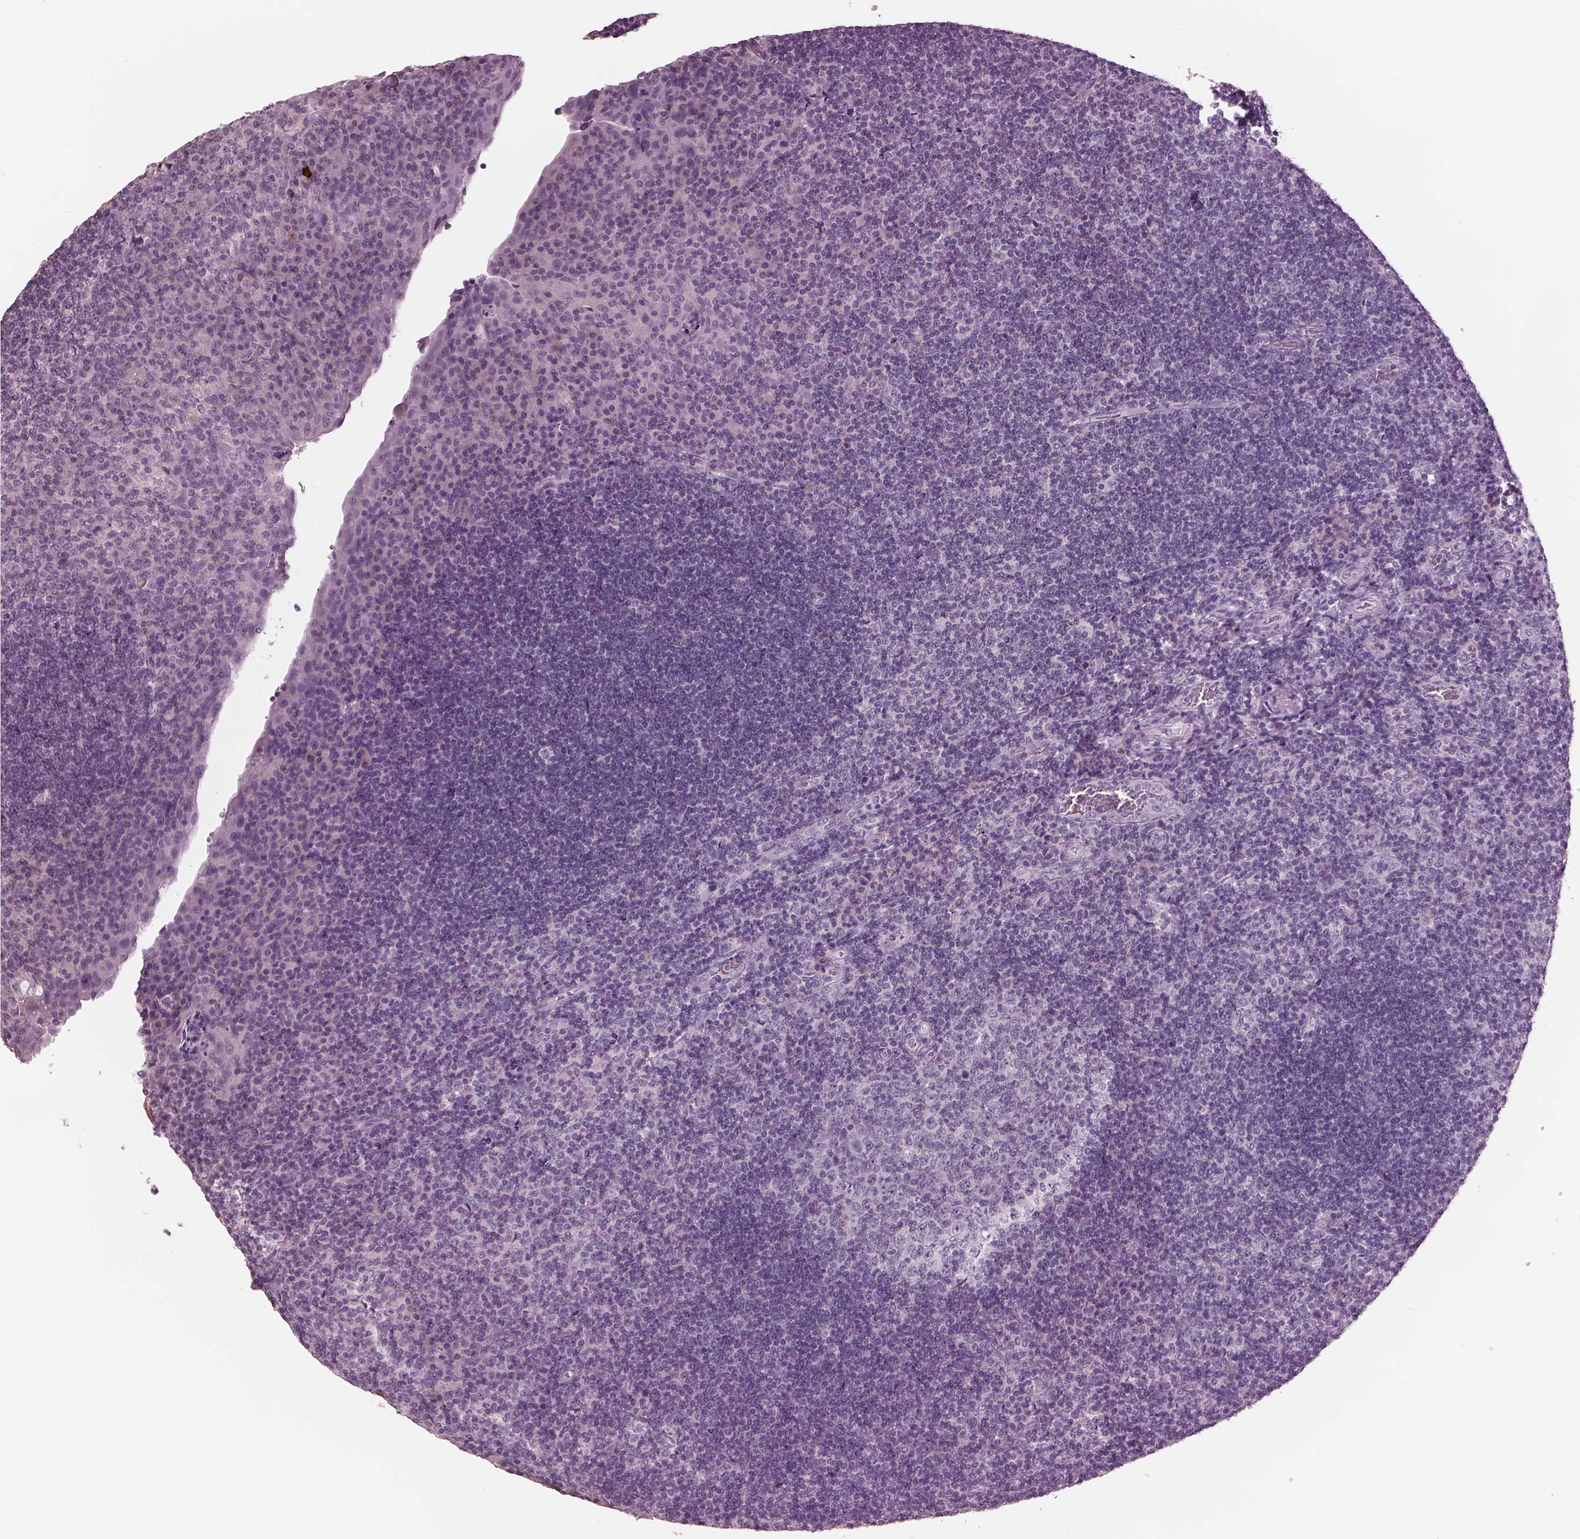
{"staining": {"intensity": "negative", "quantity": "none", "location": "none"}, "tissue": "tonsil", "cell_type": "Germinal center cells", "image_type": "normal", "snomed": [{"axis": "morphology", "description": "Normal tissue, NOS"}, {"axis": "topography", "description": "Tonsil"}], "caption": "IHC of unremarkable tonsil exhibits no staining in germinal center cells.", "gene": "PACRG", "patient": {"sex": "male", "age": 17}}